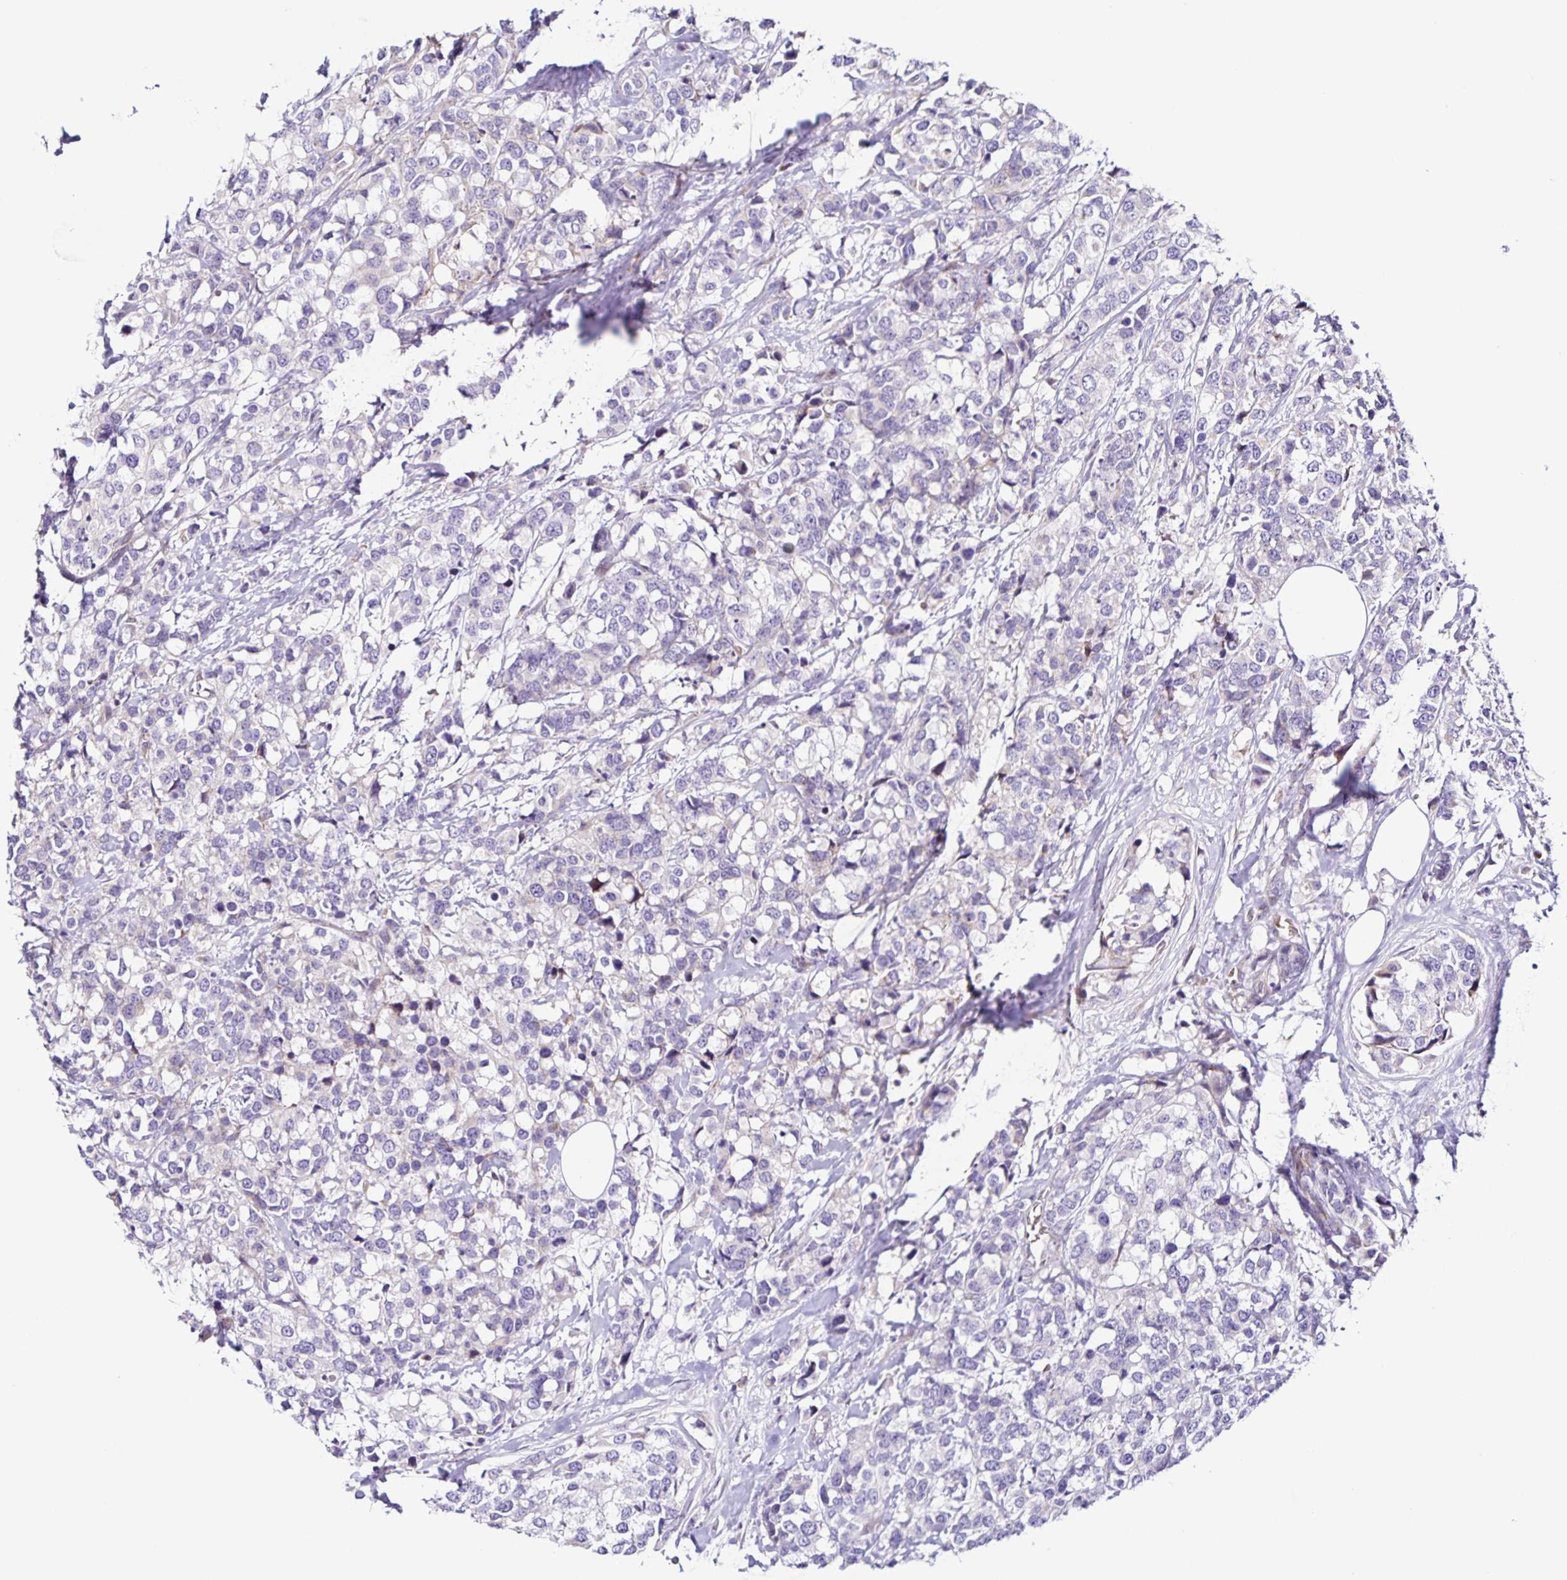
{"staining": {"intensity": "negative", "quantity": "none", "location": "none"}, "tissue": "breast cancer", "cell_type": "Tumor cells", "image_type": "cancer", "snomed": [{"axis": "morphology", "description": "Lobular carcinoma"}, {"axis": "topography", "description": "Breast"}], "caption": "DAB (3,3'-diaminobenzidine) immunohistochemical staining of human breast cancer (lobular carcinoma) displays no significant staining in tumor cells. Brightfield microscopy of IHC stained with DAB (3,3'-diaminobenzidine) (brown) and hematoxylin (blue), captured at high magnification.", "gene": "RNFT2", "patient": {"sex": "female", "age": 59}}